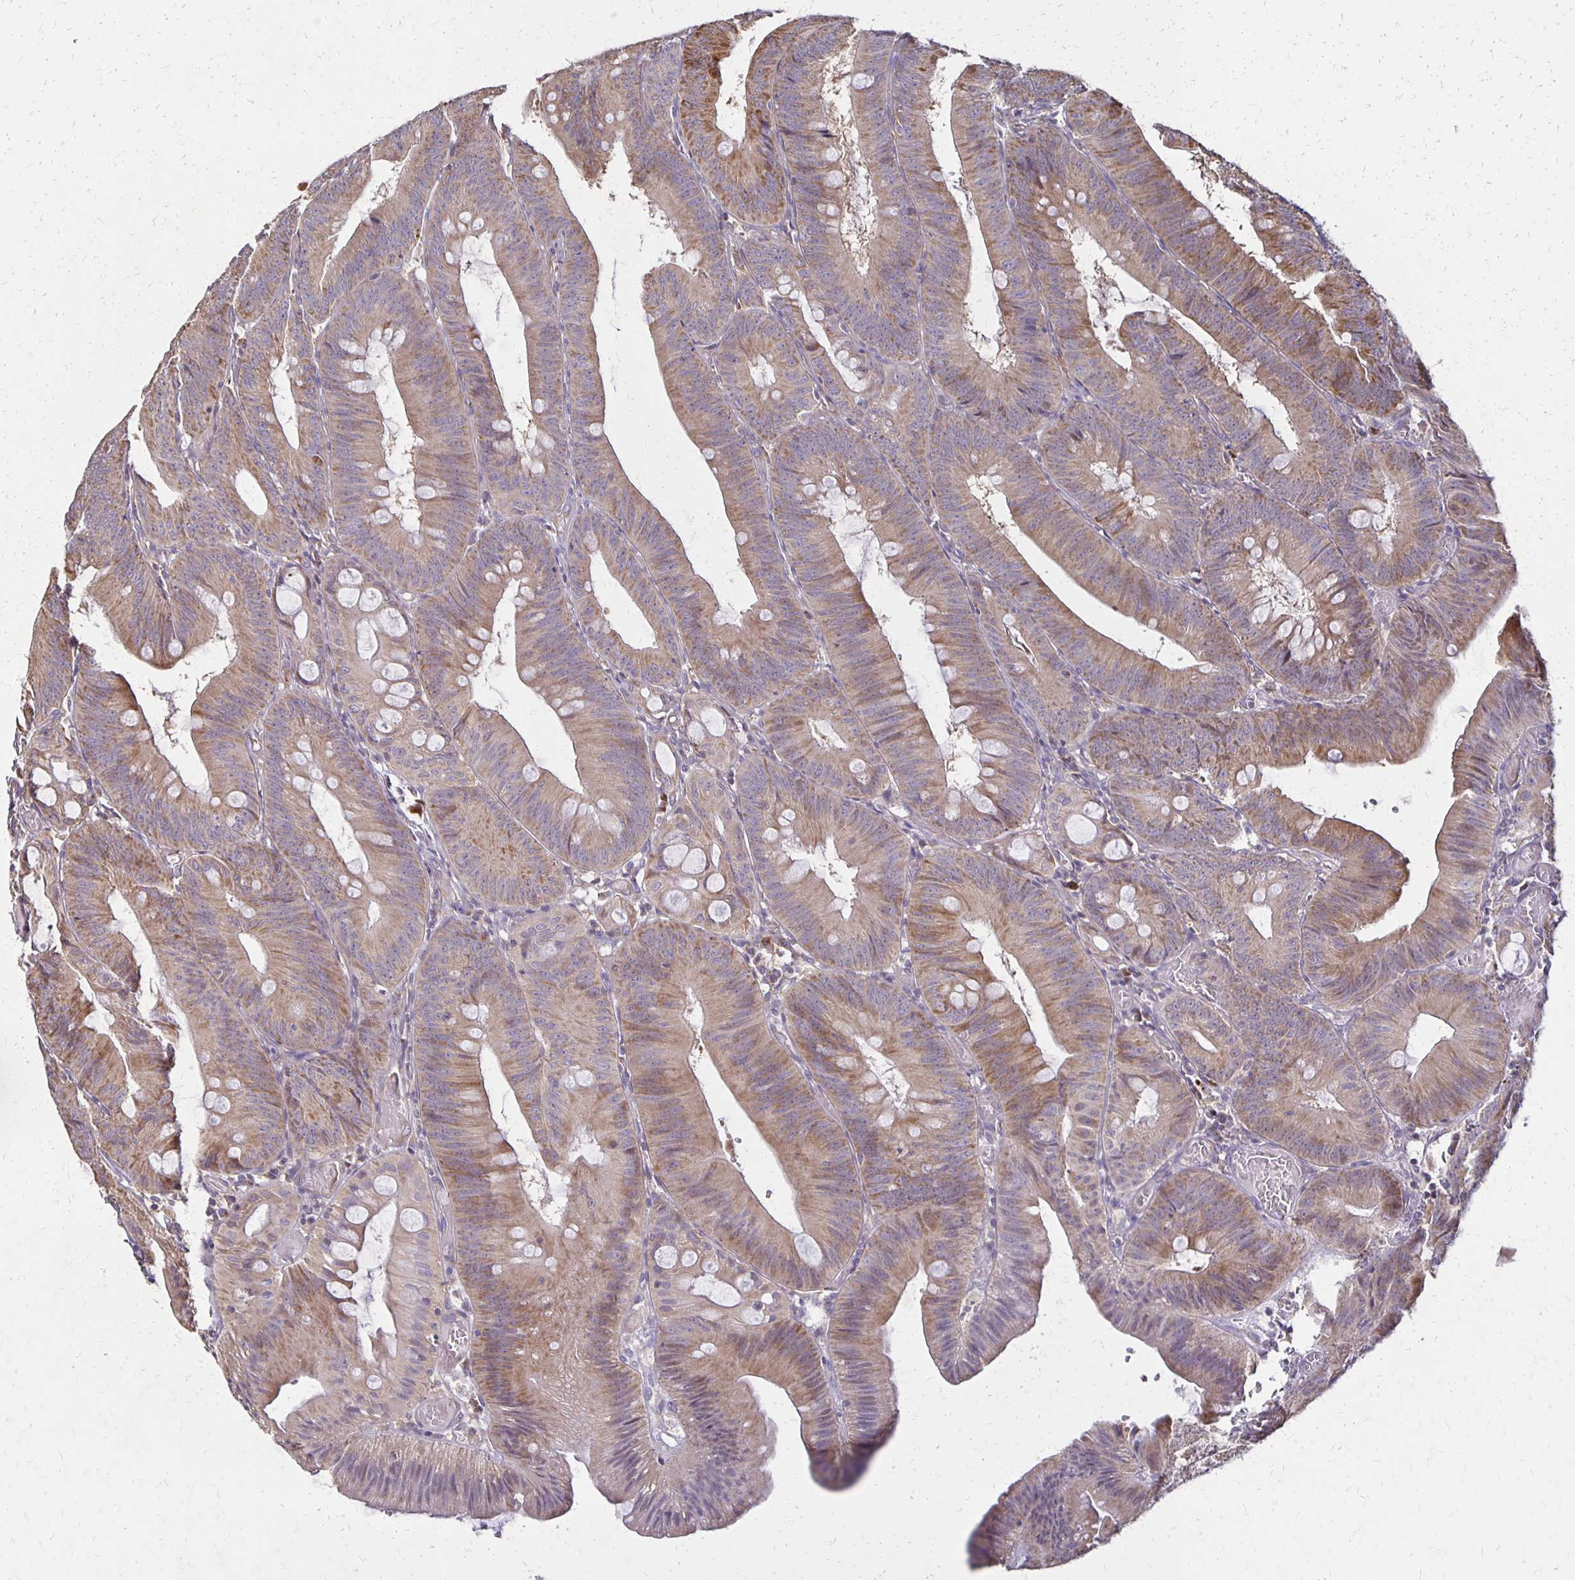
{"staining": {"intensity": "moderate", "quantity": ">75%", "location": "cytoplasmic/membranous"}, "tissue": "colorectal cancer", "cell_type": "Tumor cells", "image_type": "cancer", "snomed": [{"axis": "morphology", "description": "Adenocarcinoma, NOS"}, {"axis": "topography", "description": "Colon"}], "caption": "Immunohistochemical staining of colorectal cancer (adenocarcinoma) shows moderate cytoplasmic/membranous protein expression in approximately >75% of tumor cells. The staining is performed using DAB (3,3'-diaminobenzidine) brown chromogen to label protein expression. The nuclei are counter-stained blue using hematoxylin.", "gene": "EIF4EBP2", "patient": {"sex": "male", "age": 84}}